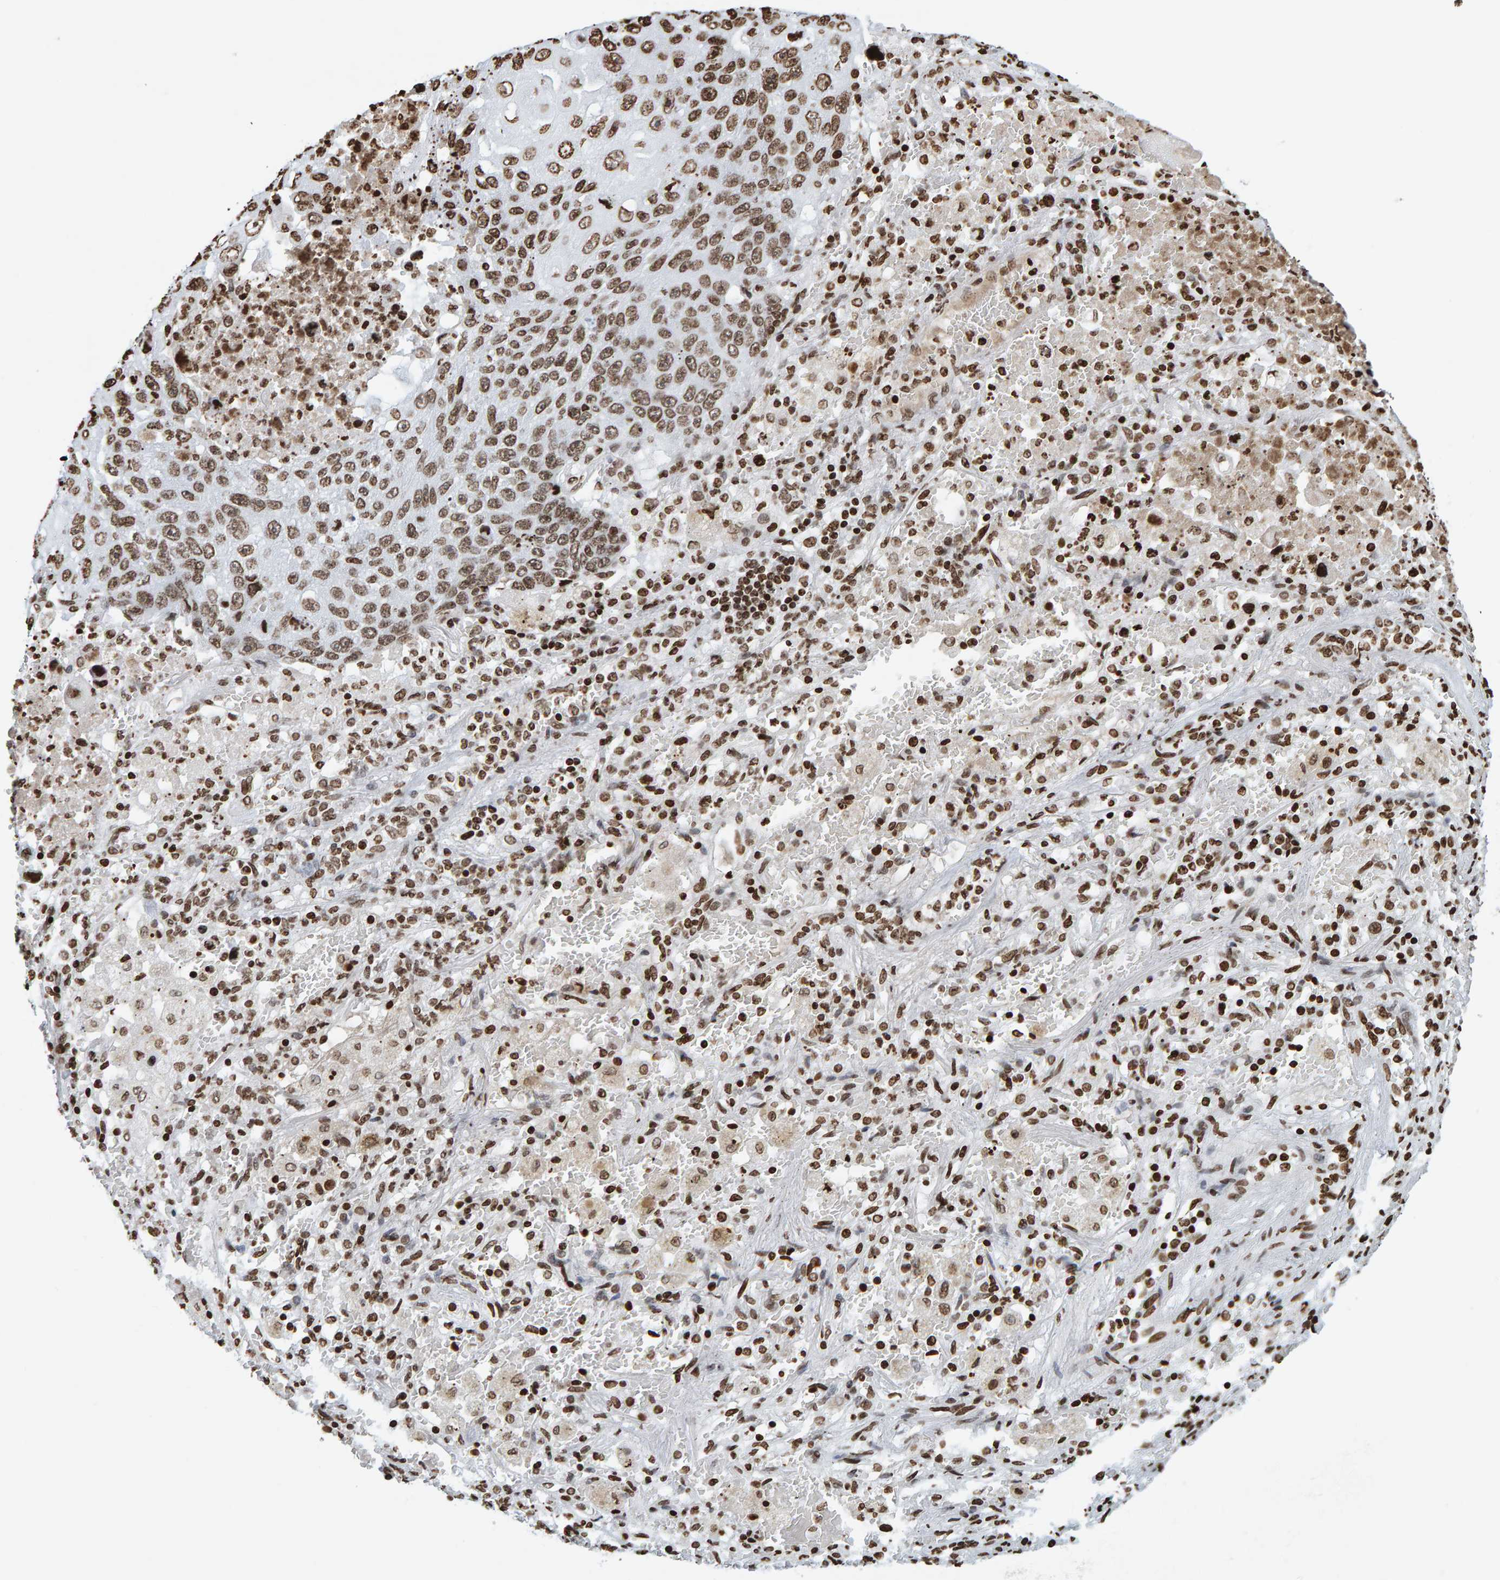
{"staining": {"intensity": "moderate", "quantity": ">75%", "location": "cytoplasmic/membranous,nuclear"}, "tissue": "lung cancer", "cell_type": "Tumor cells", "image_type": "cancer", "snomed": [{"axis": "morphology", "description": "Squamous cell carcinoma, NOS"}, {"axis": "topography", "description": "Lung"}], "caption": "There is medium levels of moderate cytoplasmic/membranous and nuclear positivity in tumor cells of squamous cell carcinoma (lung), as demonstrated by immunohistochemical staining (brown color).", "gene": "BRF2", "patient": {"sex": "male", "age": 61}}